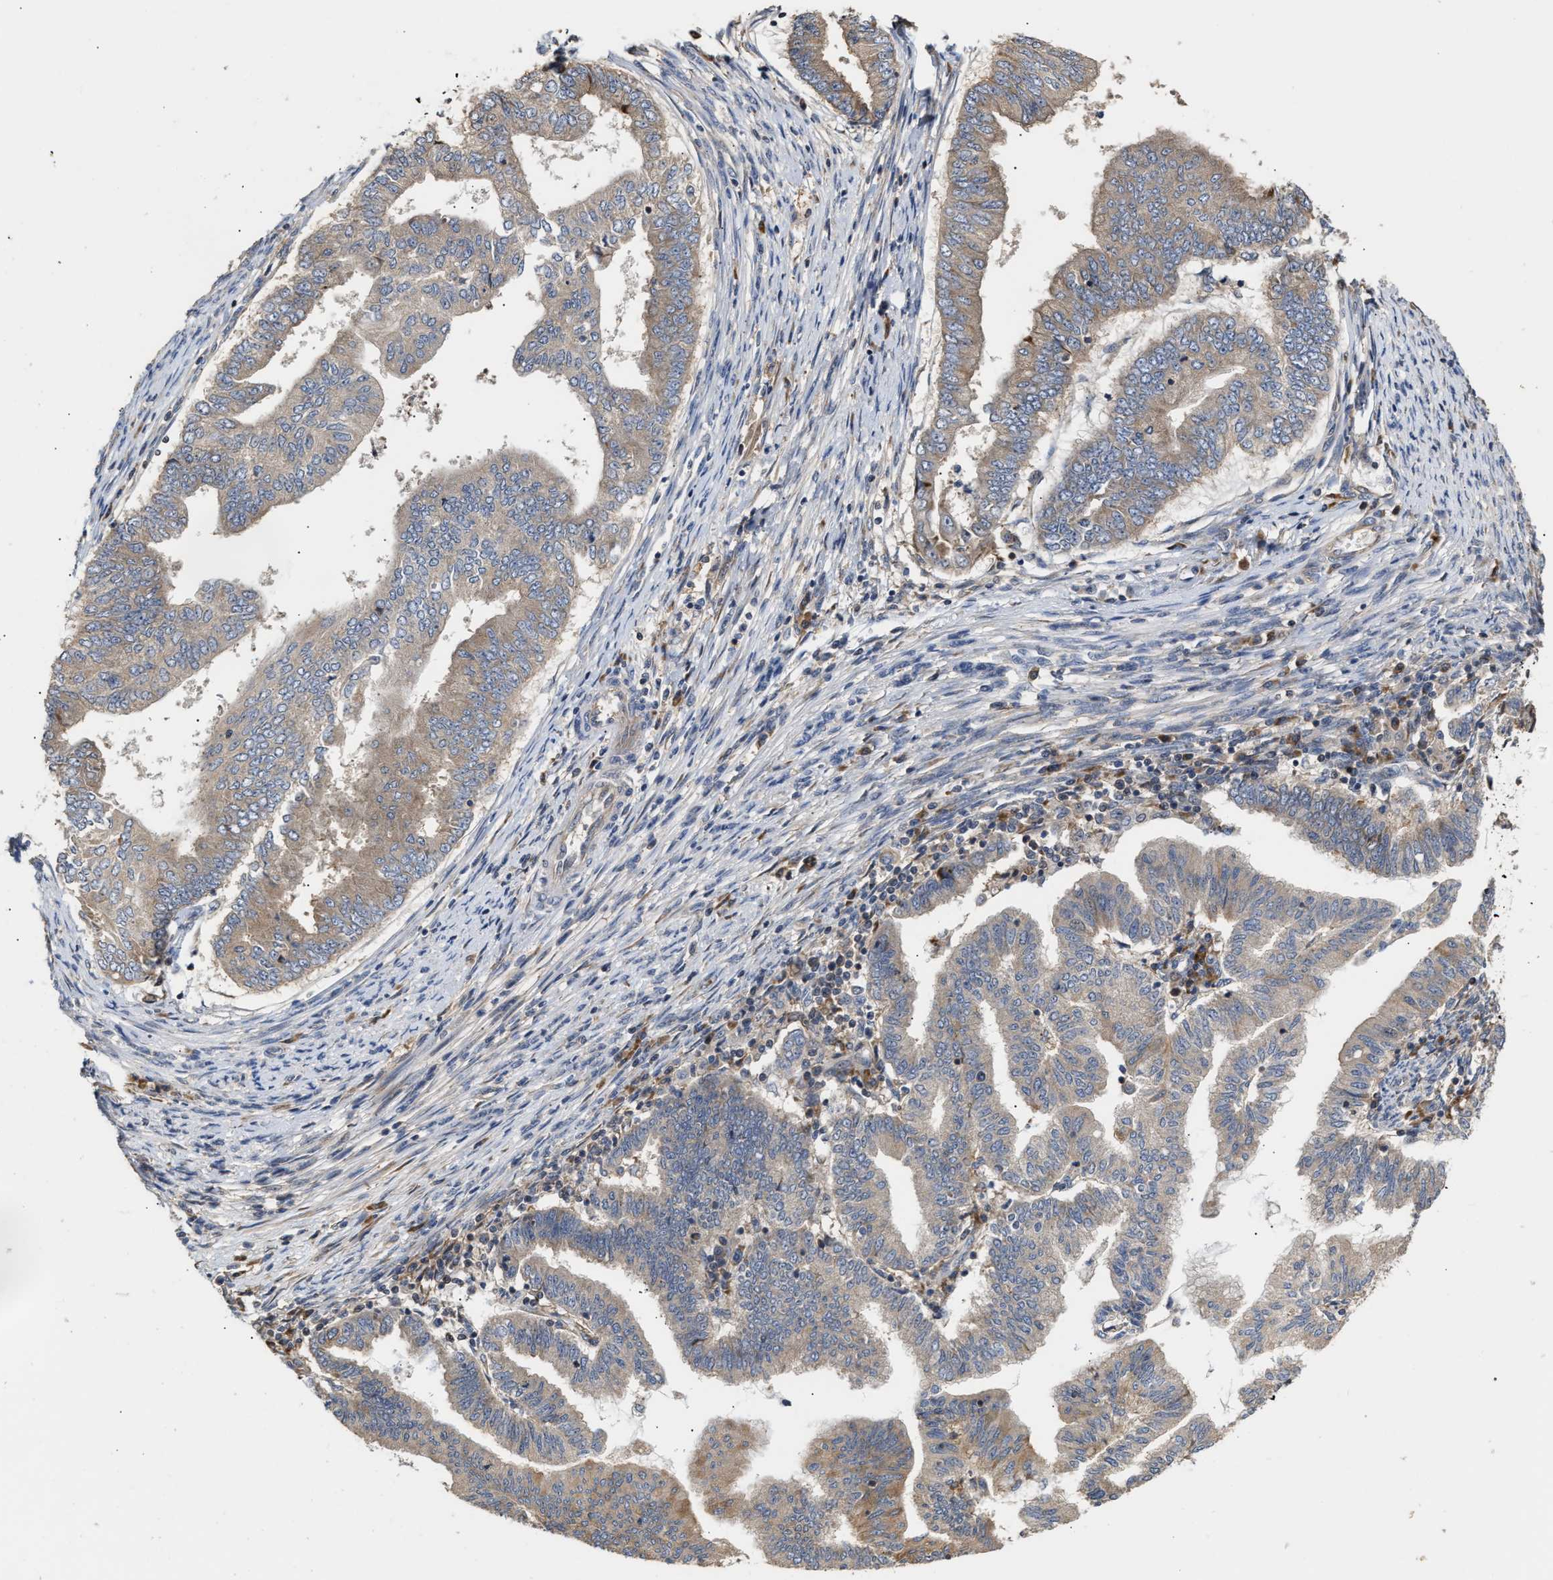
{"staining": {"intensity": "weak", "quantity": "25%-75%", "location": "cytoplasmic/membranous"}, "tissue": "endometrial cancer", "cell_type": "Tumor cells", "image_type": "cancer", "snomed": [{"axis": "morphology", "description": "Polyp, NOS"}, {"axis": "morphology", "description": "Adenocarcinoma, NOS"}, {"axis": "morphology", "description": "Adenoma, NOS"}, {"axis": "topography", "description": "Endometrium"}], "caption": "An image of endometrial cancer stained for a protein shows weak cytoplasmic/membranous brown staining in tumor cells. (DAB IHC, brown staining for protein, blue staining for nuclei).", "gene": "CLIP2", "patient": {"sex": "female", "age": 79}}